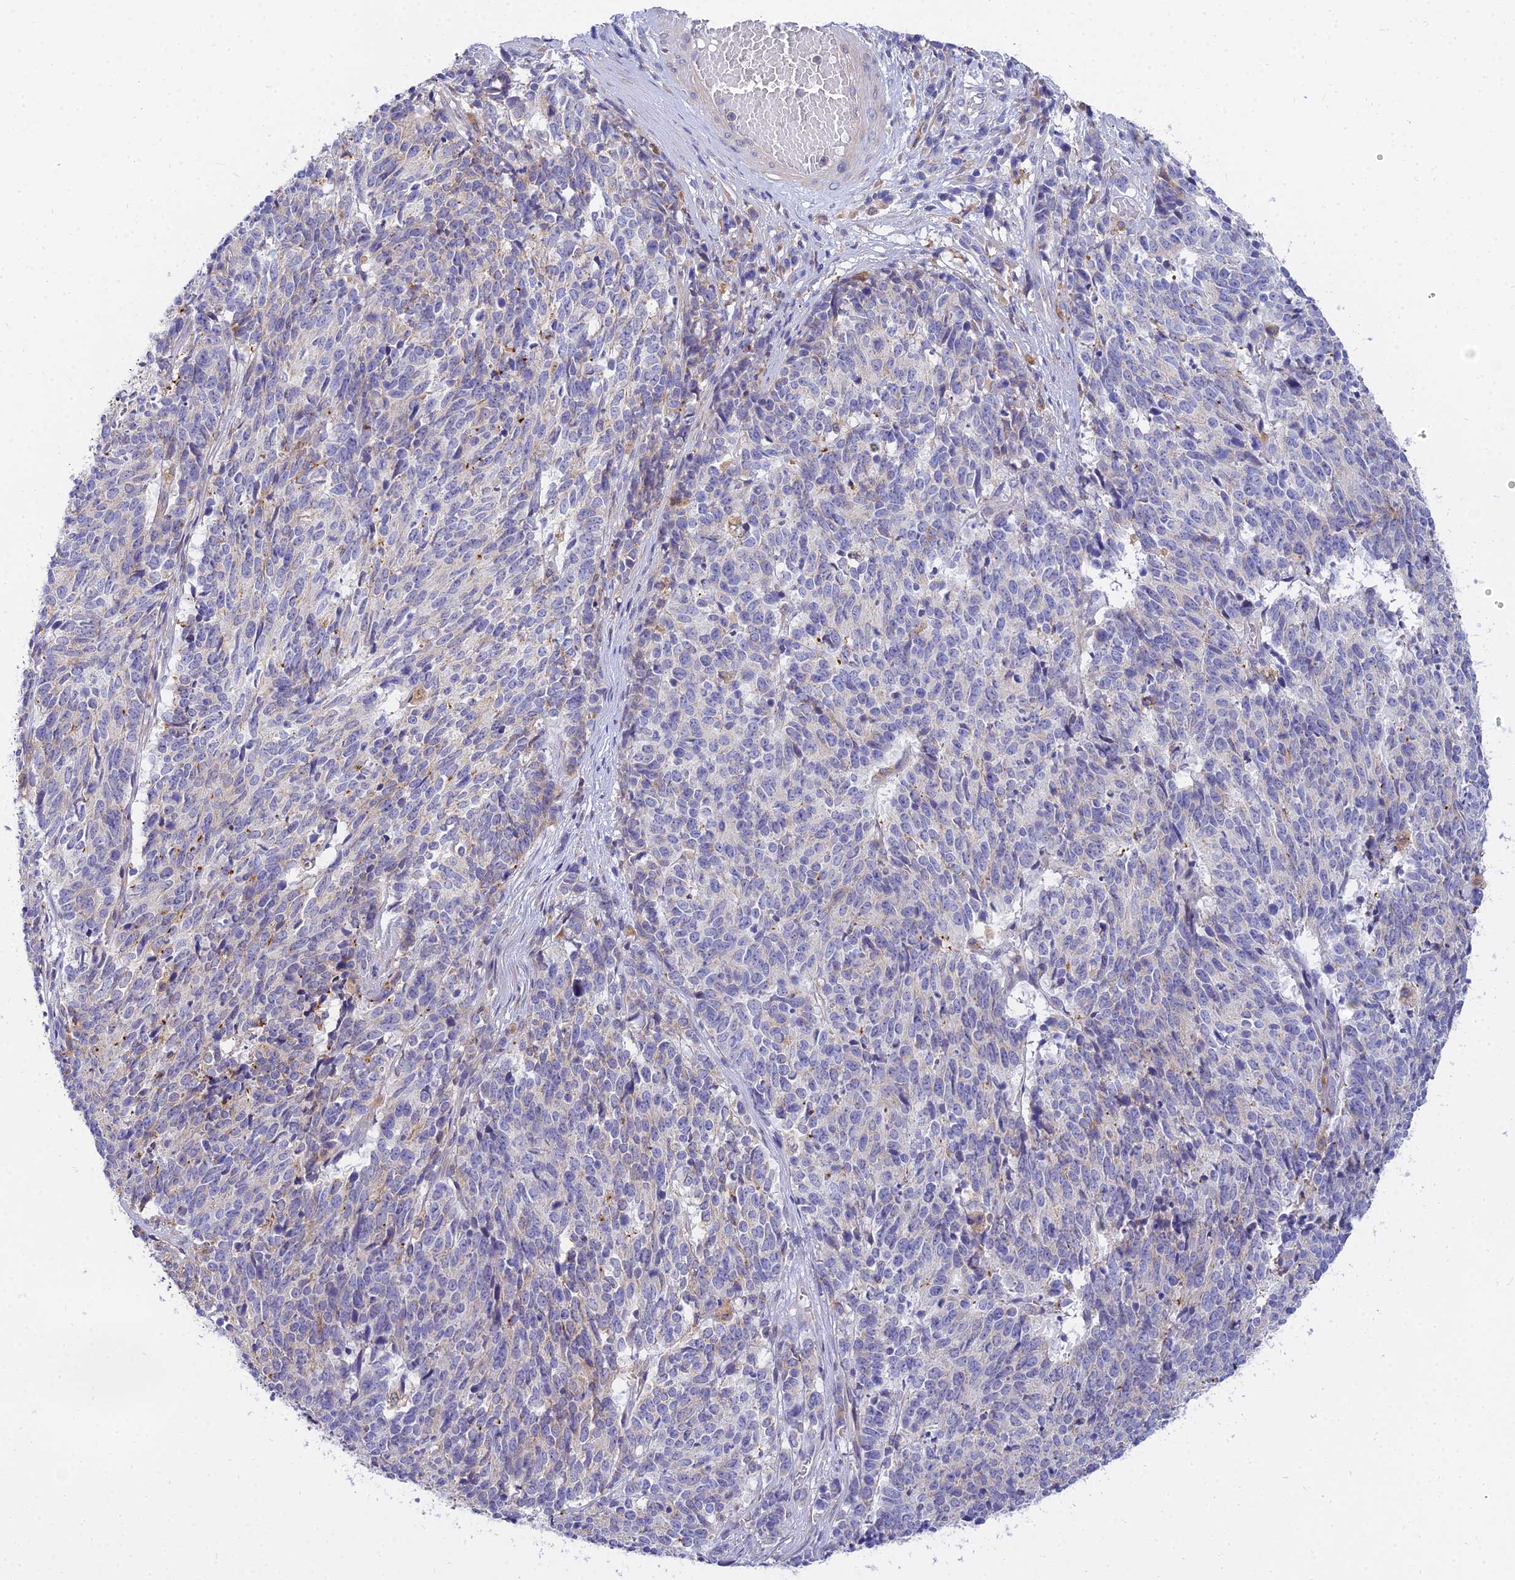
{"staining": {"intensity": "weak", "quantity": "<25%", "location": "cytoplasmic/membranous"}, "tissue": "cervical cancer", "cell_type": "Tumor cells", "image_type": "cancer", "snomed": [{"axis": "morphology", "description": "Squamous cell carcinoma, NOS"}, {"axis": "topography", "description": "Cervix"}], "caption": "IHC photomicrograph of cervical cancer (squamous cell carcinoma) stained for a protein (brown), which exhibits no positivity in tumor cells. (DAB IHC visualized using brightfield microscopy, high magnification).", "gene": "ARL8B", "patient": {"sex": "female", "age": 29}}